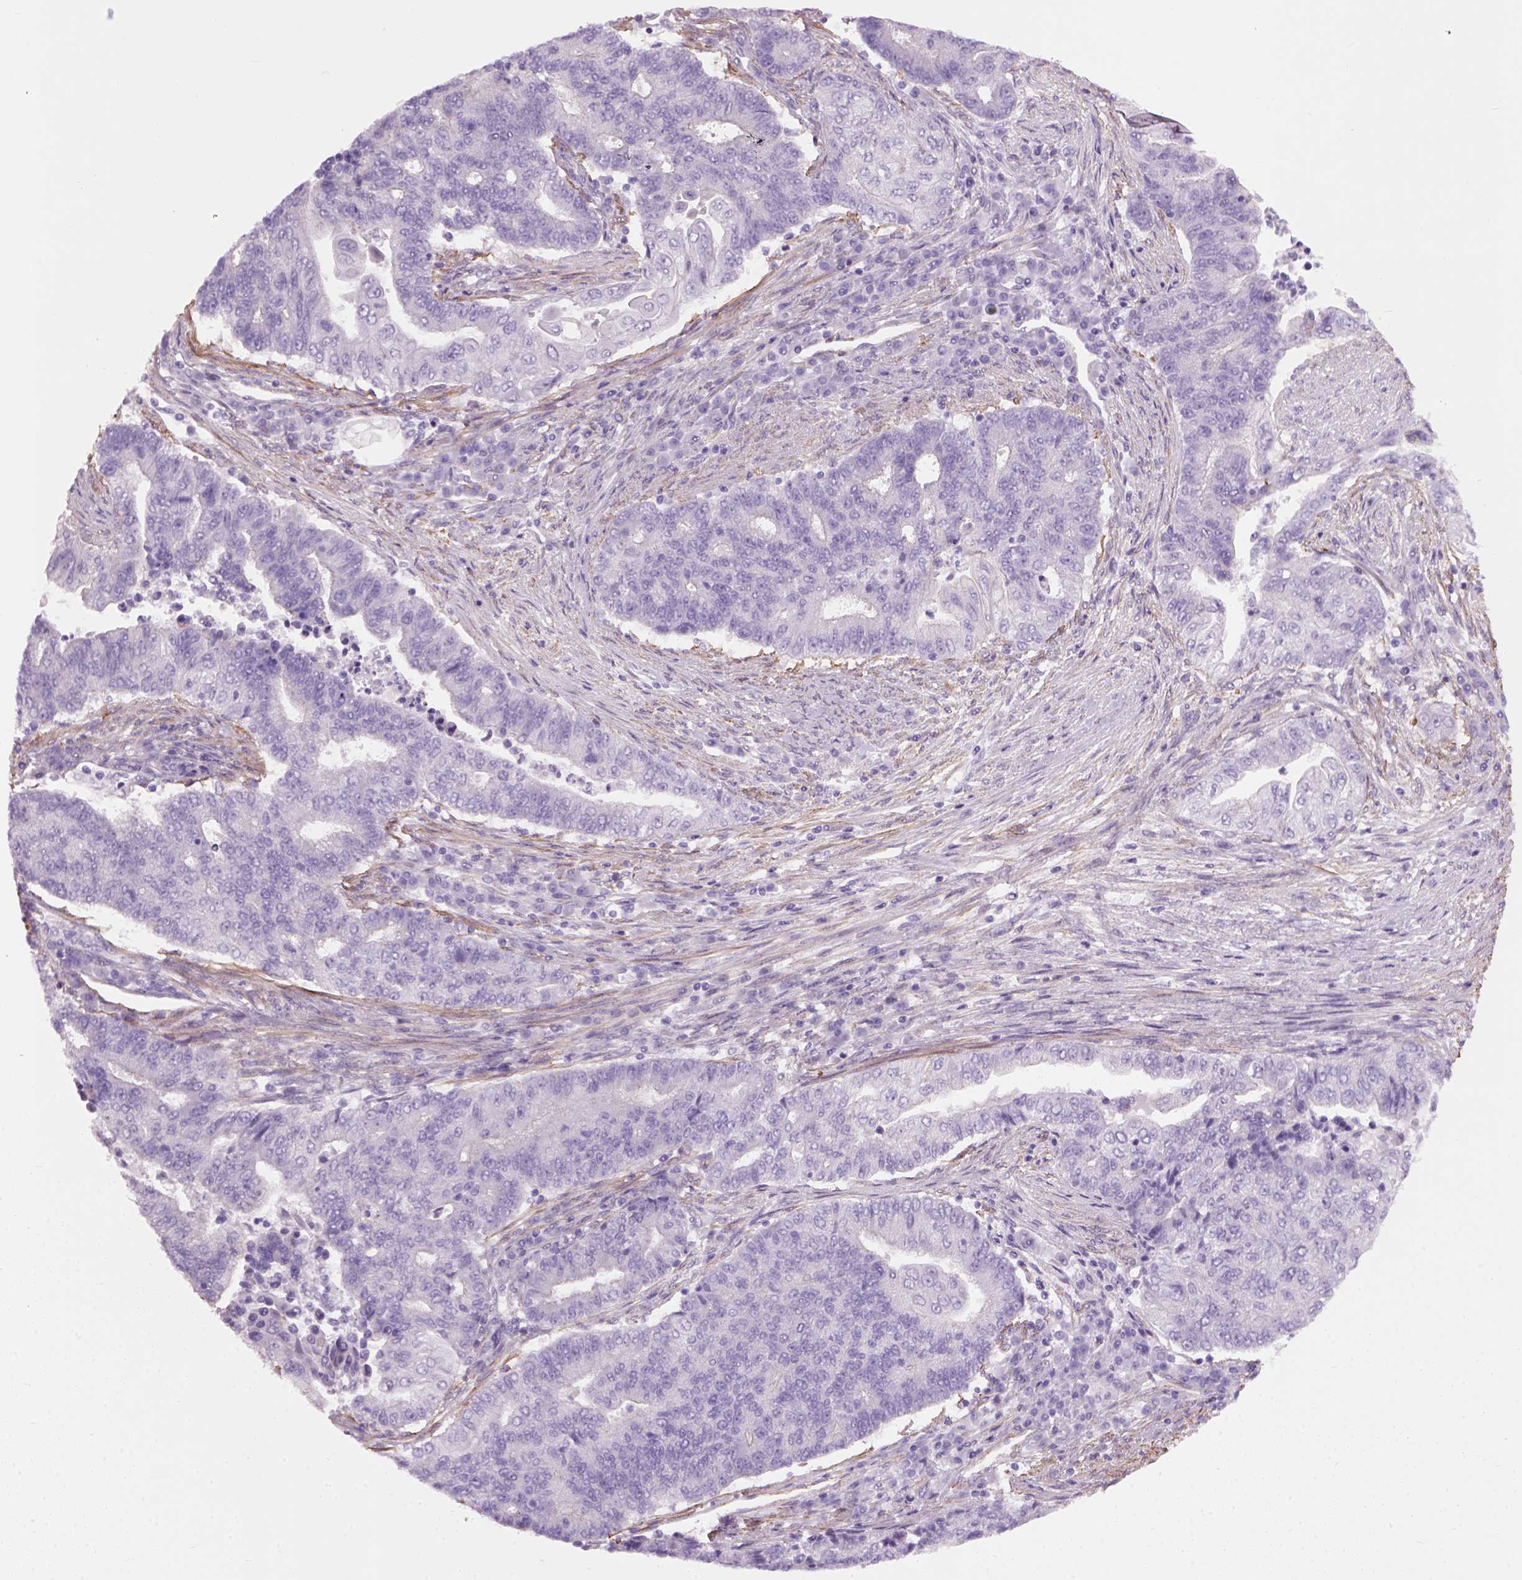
{"staining": {"intensity": "negative", "quantity": "none", "location": "none"}, "tissue": "endometrial cancer", "cell_type": "Tumor cells", "image_type": "cancer", "snomed": [{"axis": "morphology", "description": "Adenocarcinoma, NOS"}, {"axis": "topography", "description": "Uterus"}, {"axis": "topography", "description": "Endometrium"}], "caption": "Micrograph shows no protein expression in tumor cells of endometrial cancer tissue. Brightfield microscopy of IHC stained with DAB (3,3'-diaminobenzidine) (brown) and hematoxylin (blue), captured at high magnification.", "gene": "FAM161A", "patient": {"sex": "female", "age": 54}}